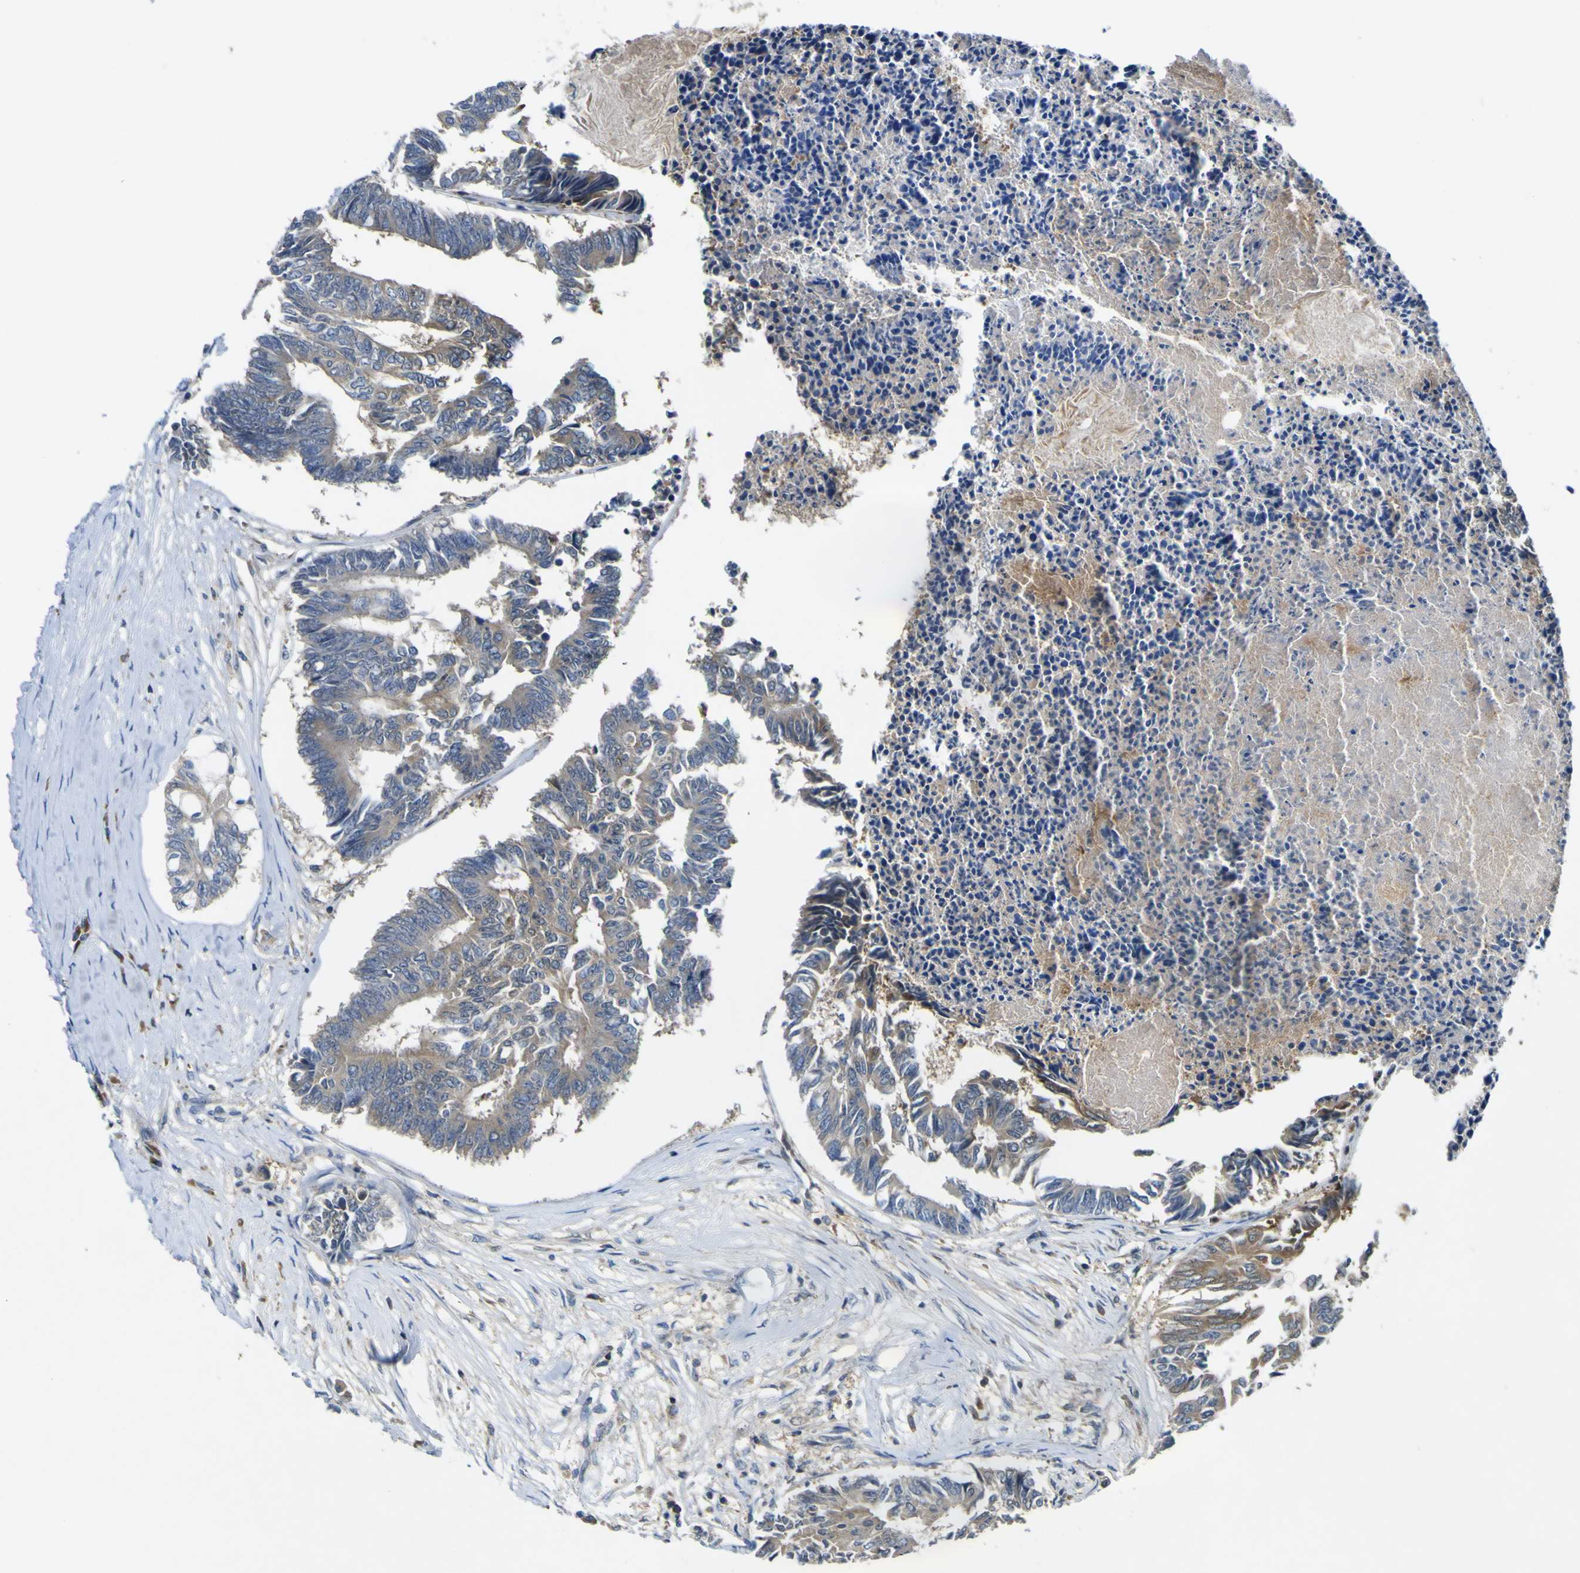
{"staining": {"intensity": "weak", "quantity": ">75%", "location": "cytoplasmic/membranous"}, "tissue": "colorectal cancer", "cell_type": "Tumor cells", "image_type": "cancer", "snomed": [{"axis": "morphology", "description": "Adenocarcinoma, NOS"}, {"axis": "topography", "description": "Rectum"}], "caption": "A micrograph showing weak cytoplasmic/membranous staining in about >75% of tumor cells in colorectal cancer (adenocarcinoma), as visualized by brown immunohistochemical staining.", "gene": "EML2", "patient": {"sex": "male", "age": 63}}